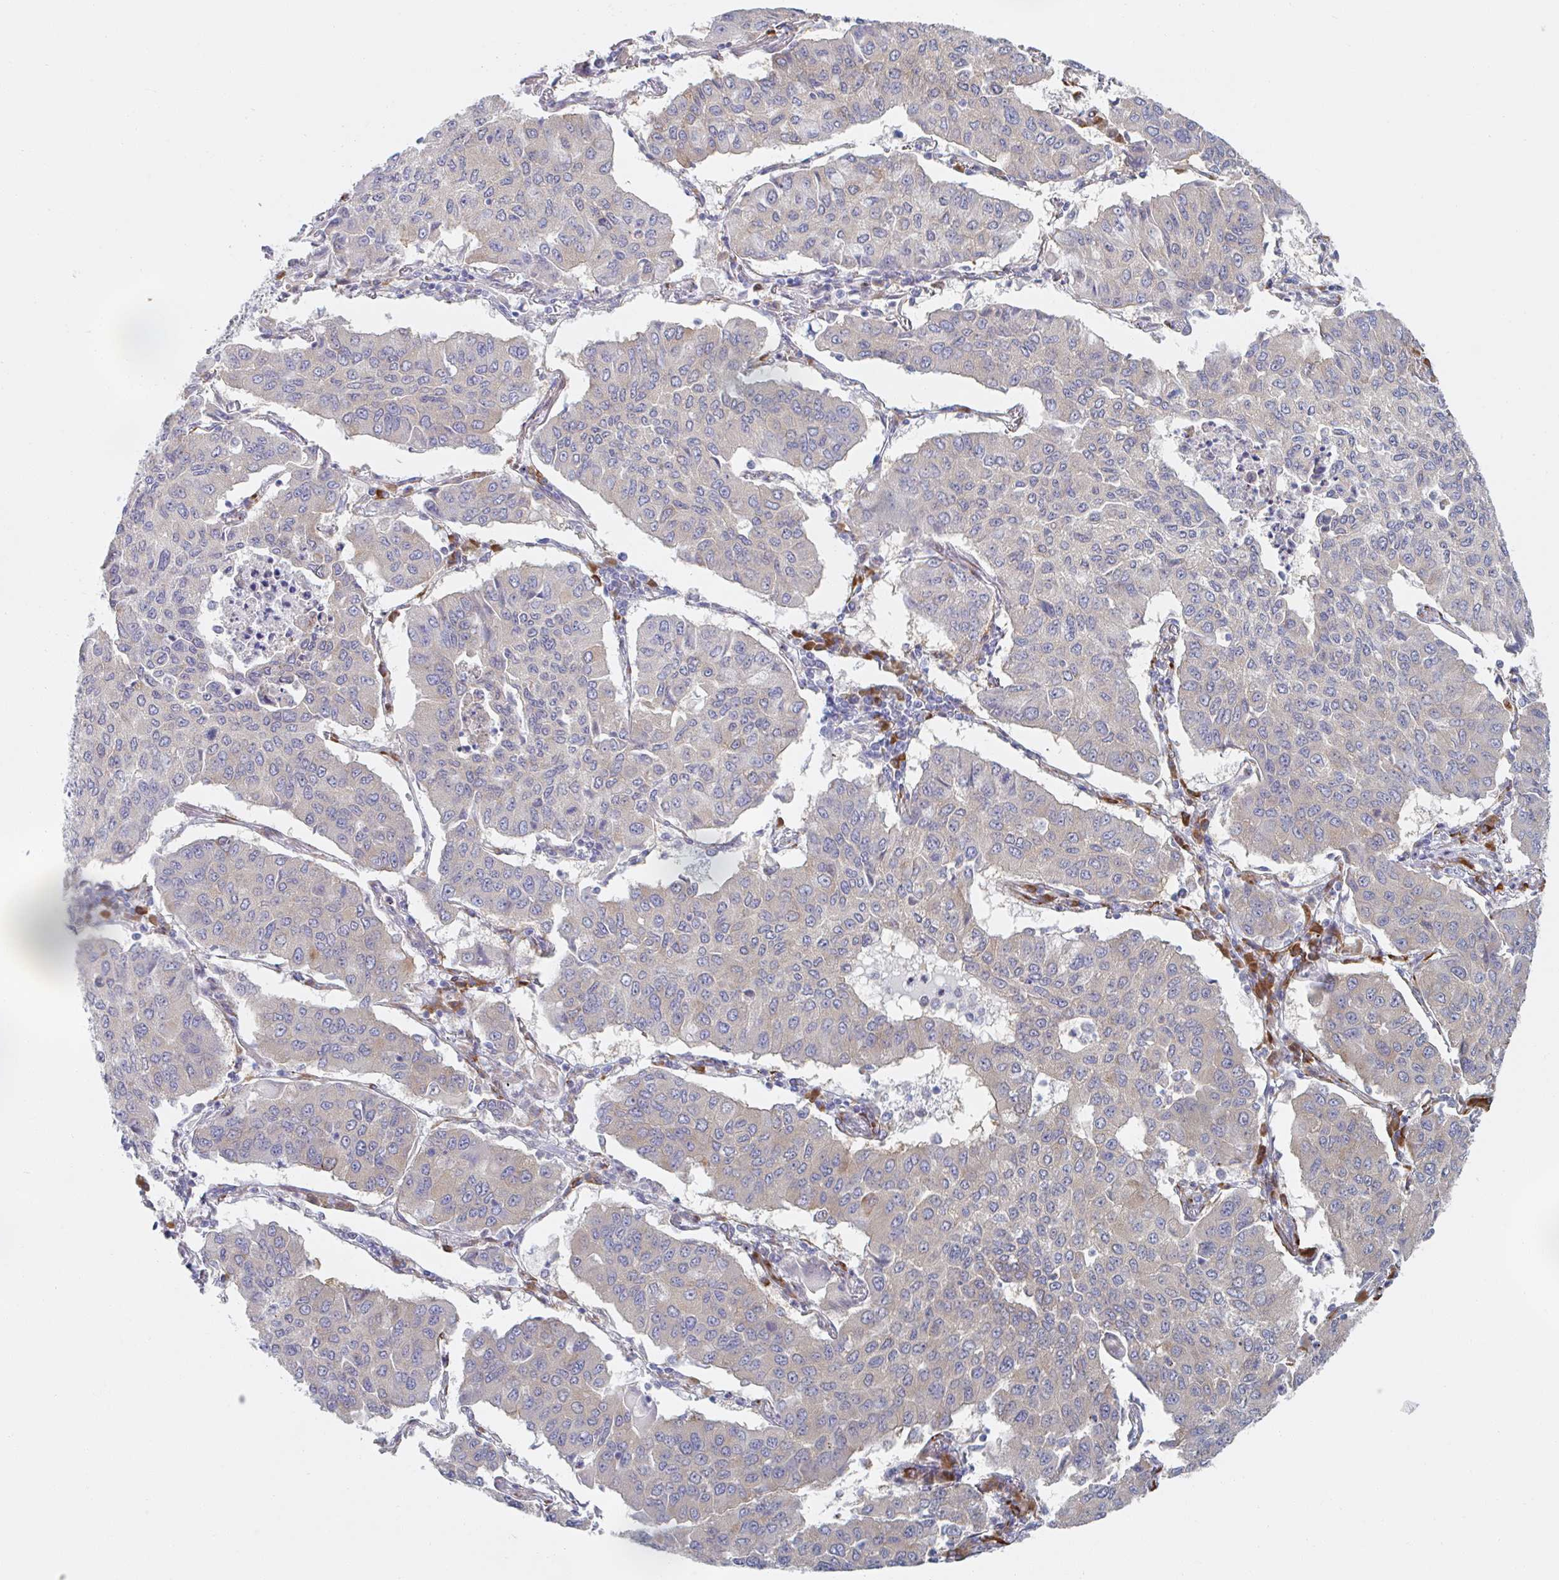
{"staining": {"intensity": "negative", "quantity": "none", "location": "none"}, "tissue": "lung cancer", "cell_type": "Tumor cells", "image_type": "cancer", "snomed": [{"axis": "morphology", "description": "Squamous cell carcinoma, NOS"}, {"axis": "topography", "description": "Lung"}], "caption": "This is an immunohistochemistry (IHC) image of human lung cancer. There is no positivity in tumor cells.", "gene": "TRAPPC10", "patient": {"sex": "male", "age": 74}}